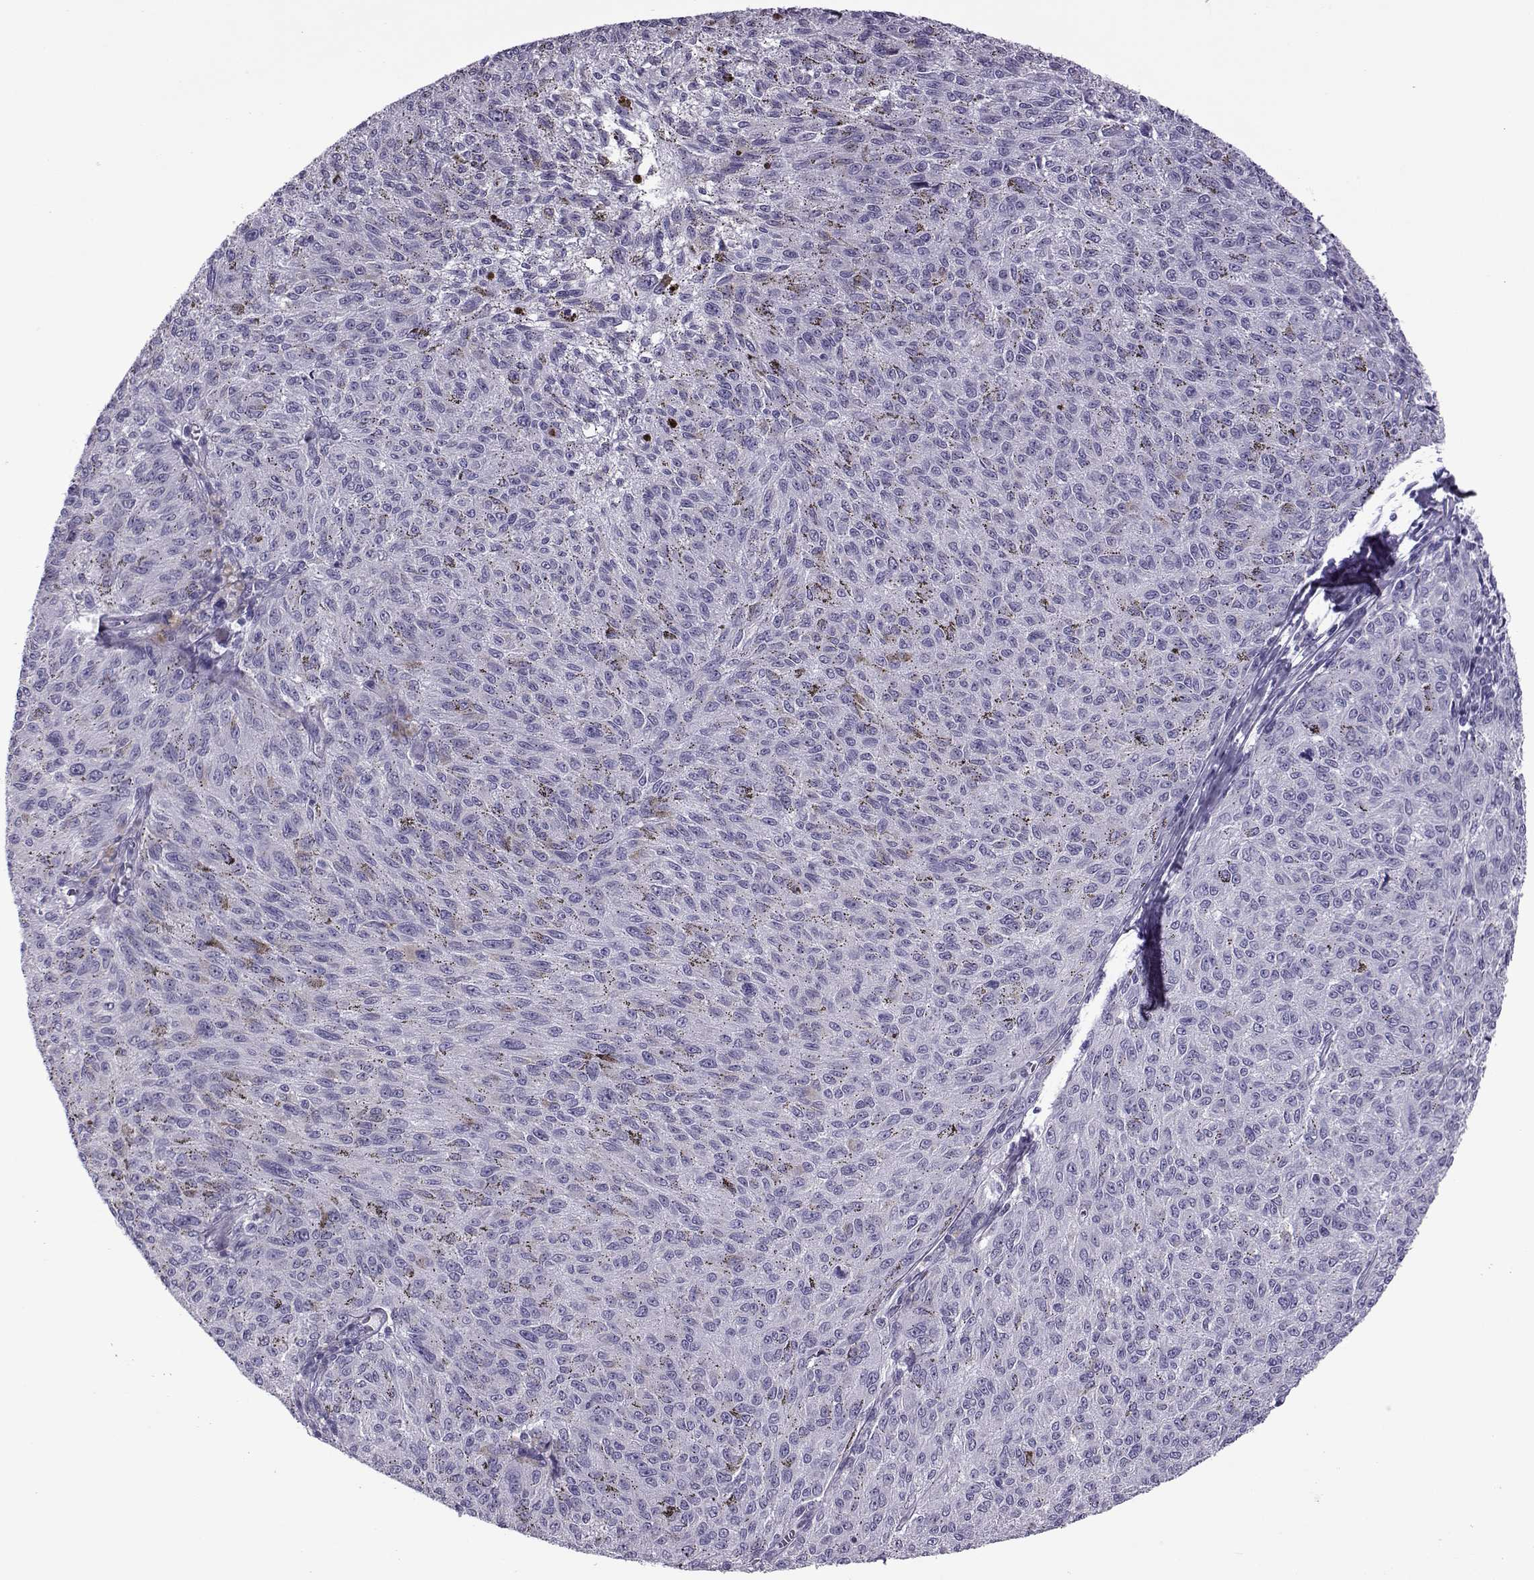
{"staining": {"intensity": "negative", "quantity": "none", "location": "none"}, "tissue": "melanoma", "cell_type": "Tumor cells", "image_type": "cancer", "snomed": [{"axis": "morphology", "description": "Malignant melanoma, NOS"}, {"axis": "topography", "description": "Skin"}], "caption": "Immunohistochemistry (IHC) of melanoma exhibits no expression in tumor cells.", "gene": "OIP5", "patient": {"sex": "female", "age": 72}}